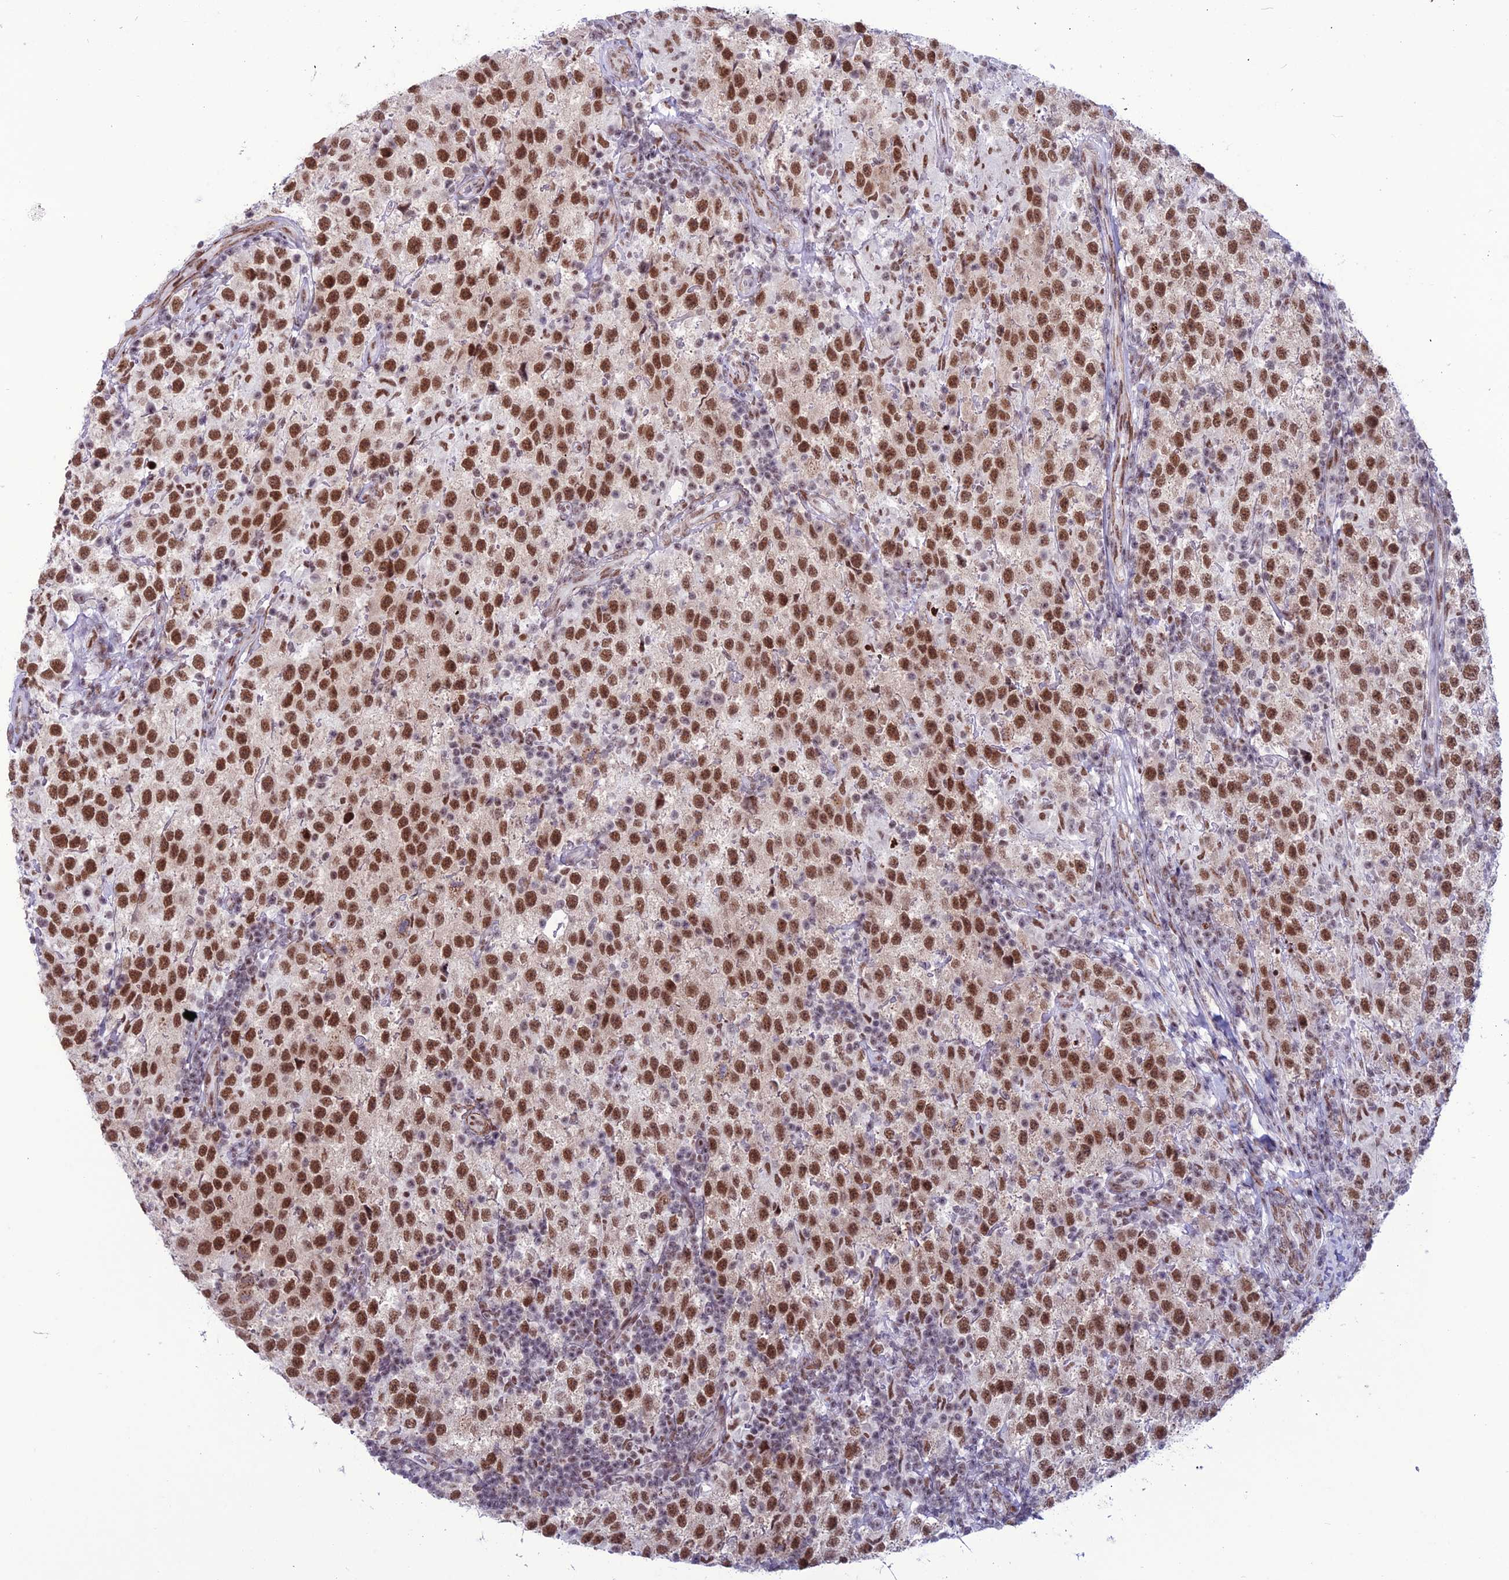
{"staining": {"intensity": "strong", "quantity": ">75%", "location": "nuclear"}, "tissue": "testis cancer", "cell_type": "Tumor cells", "image_type": "cancer", "snomed": [{"axis": "morphology", "description": "Seminoma, NOS"}, {"axis": "morphology", "description": "Carcinoma, Embryonal, NOS"}, {"axis": "topography", "description": "Testis"}], "caption": "Testis embryonal carcinoma was stained to show a protein in brown. There is high levels of strong nuclear positivity in approximately >75% of tumor cells.", "gene": "U2AF1", "patient": {"sex": "male", "age": 41}}